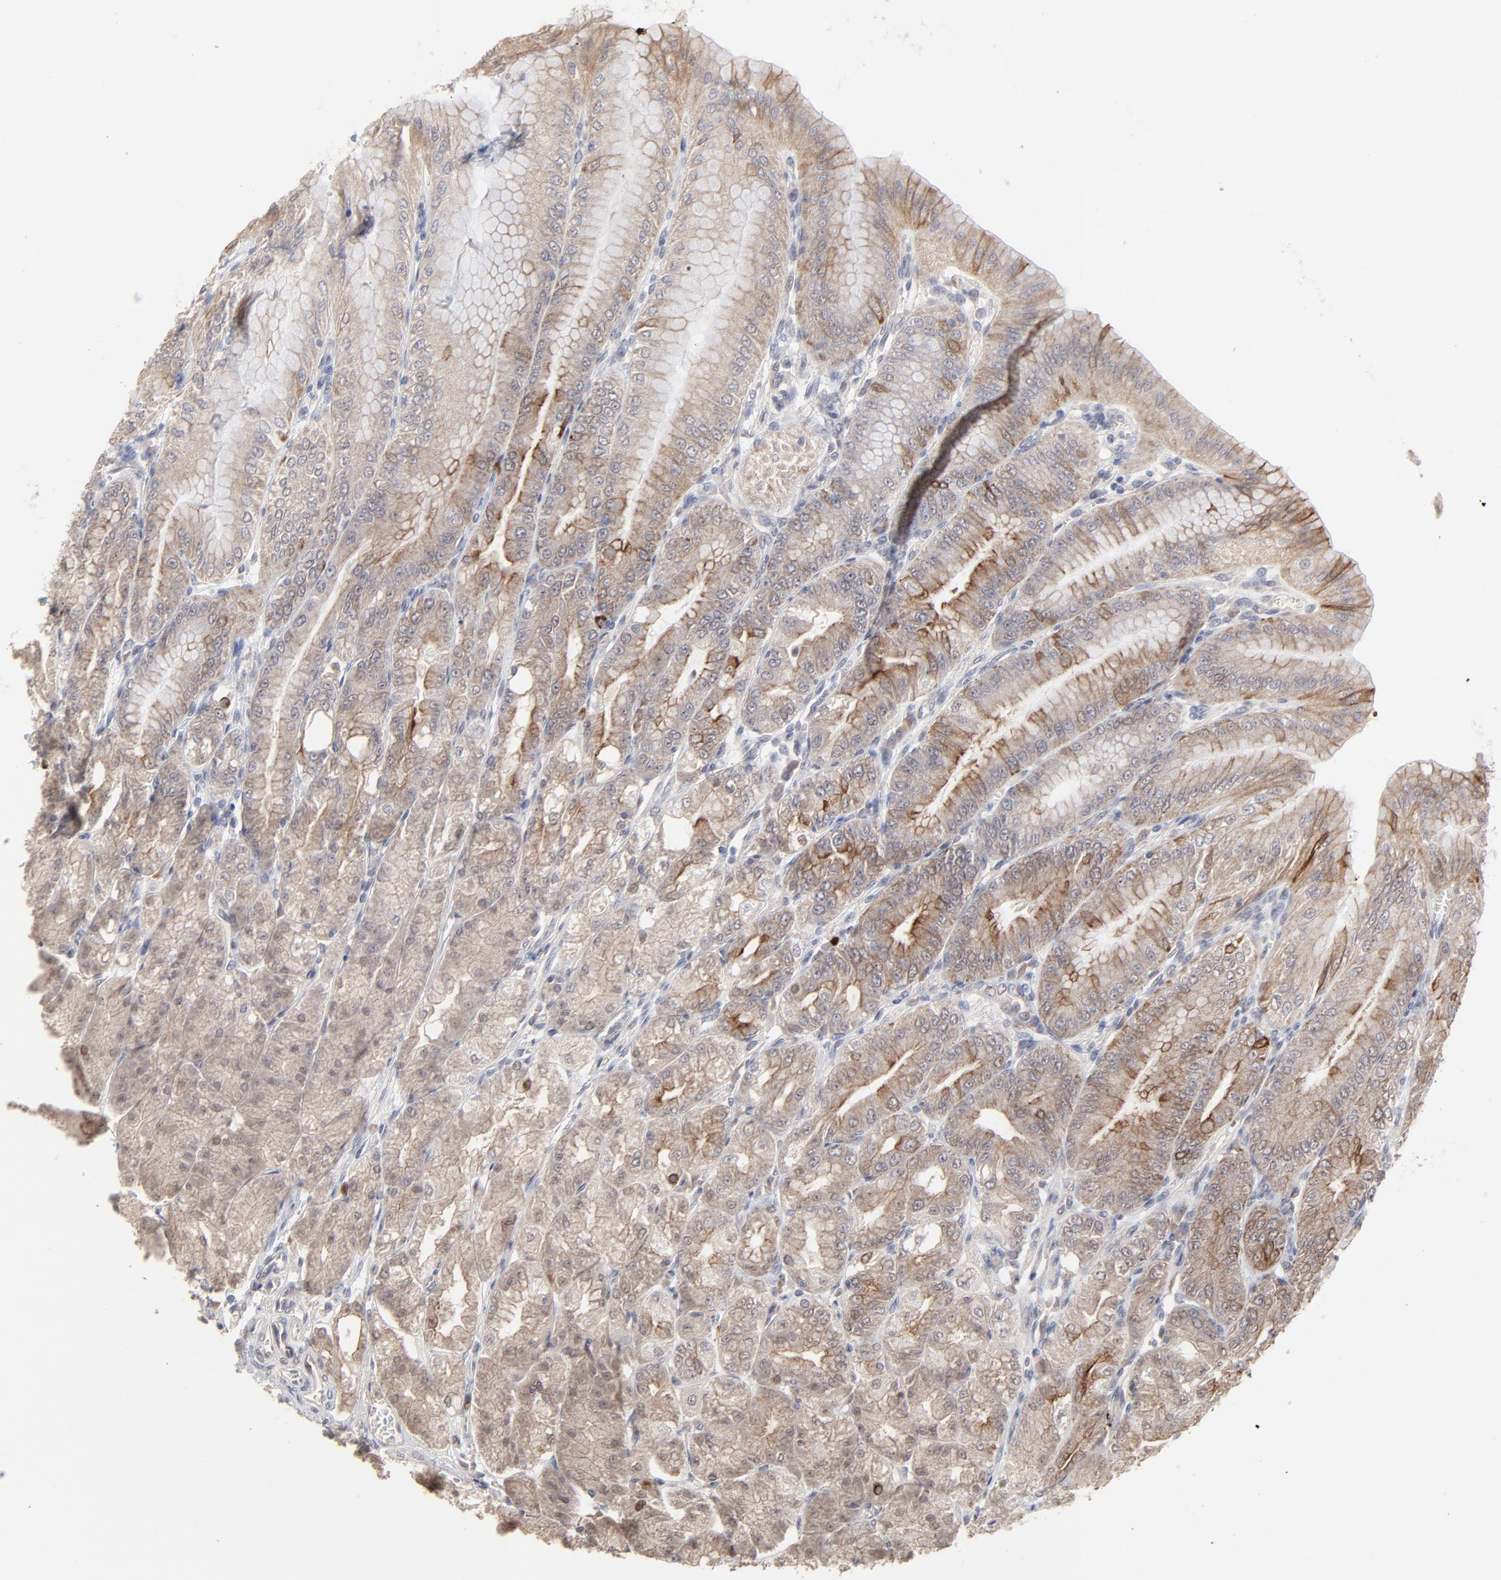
{"staining": {"intensity": "weak", "quantity": "<25%", "location": "cytoplasmic/membranous,nuclear"}, "tissue": "stomach", "cell_type": "Glandular cells", "image_type": "normal", "snomed": [{"axis": "morphology", "description": "Normal tissue, NOS"}, {"axis": "topography", "description": "Stomach, lower"}], "caption": "High power microscopy image of an immunohistochemistry image of normal stomach, revealing no significant staining in glandular cells. (Brightfield microscopy of DAB (3,3'-diaminobenzidine) IHC at high magnification).", "gene": "FAM199X", "patient": {"sex": "male", "age": 71}}